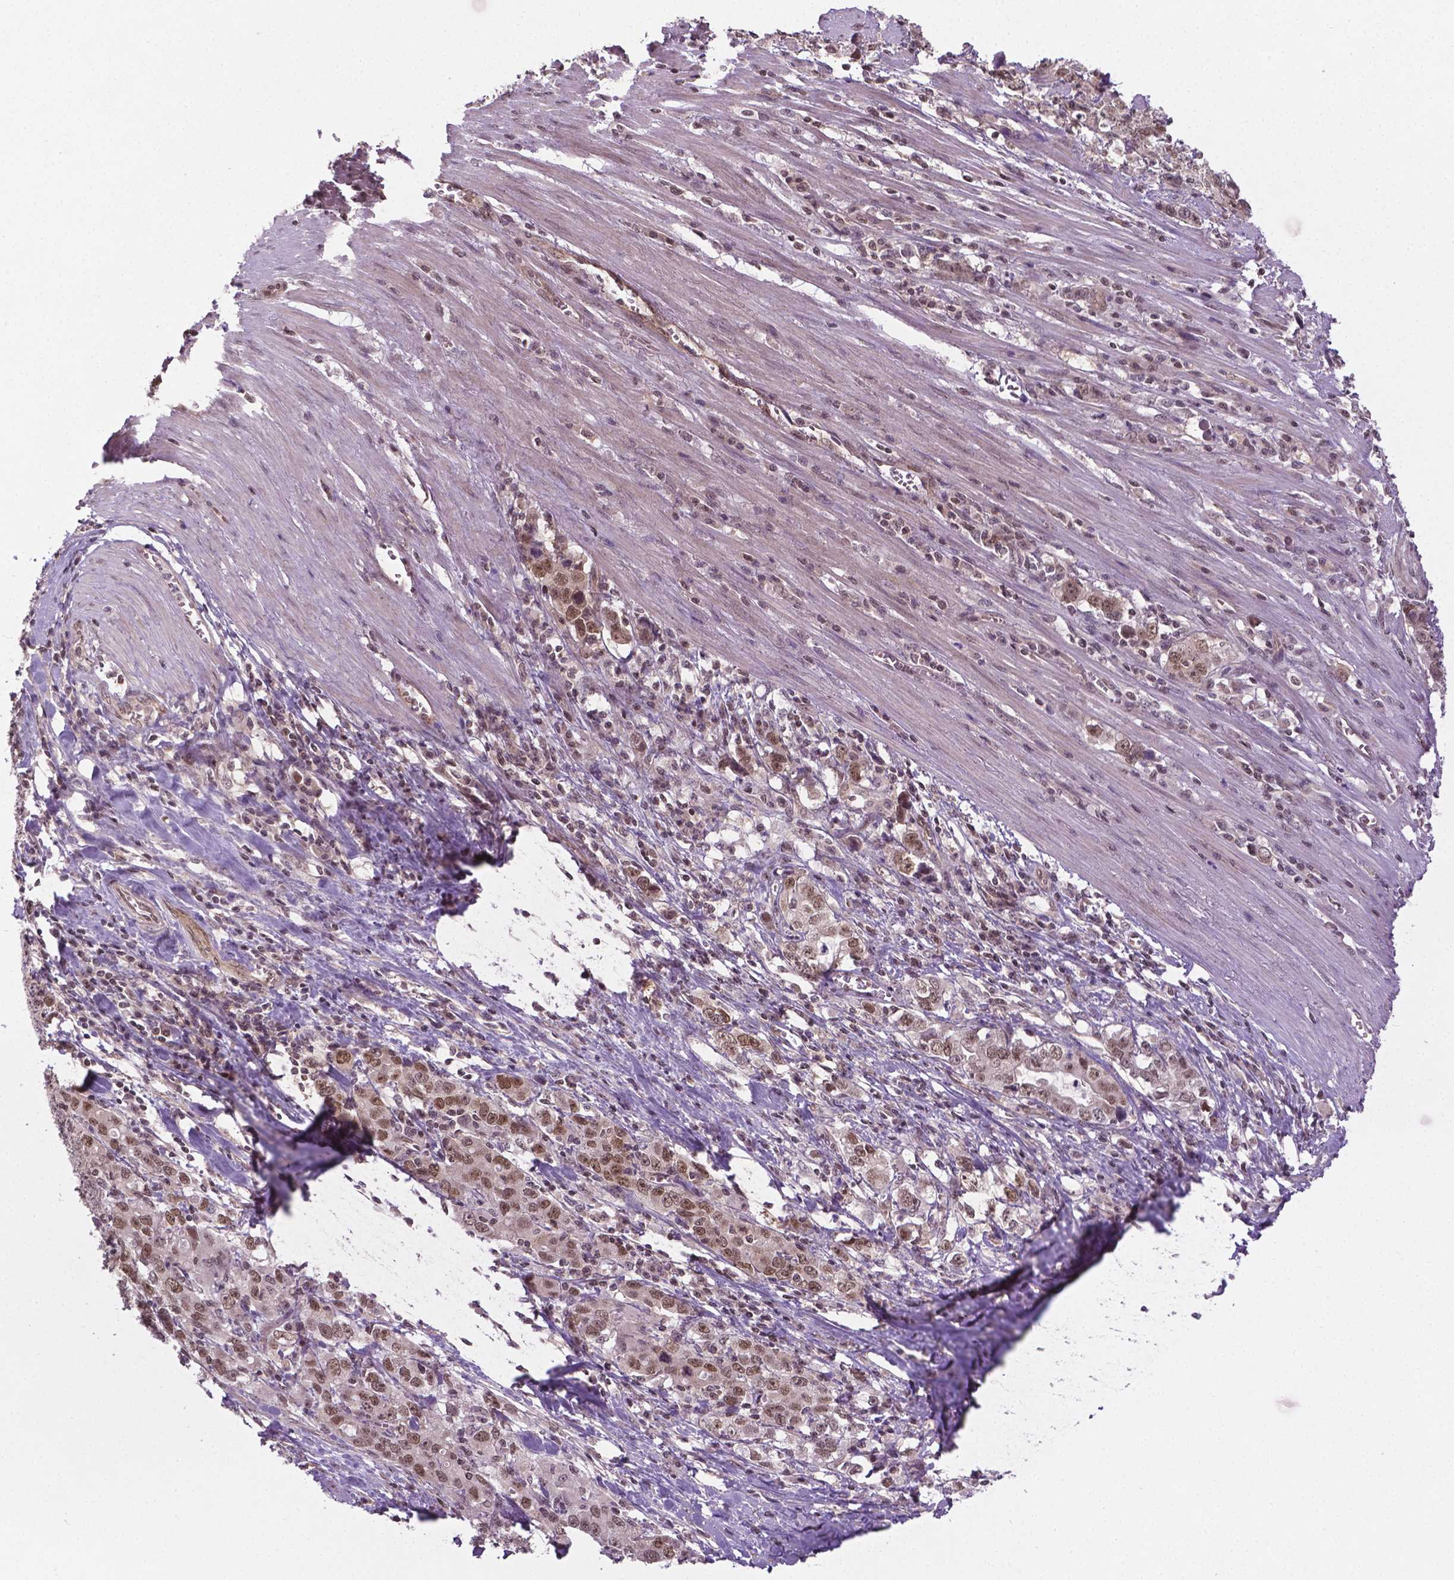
{"staining": {"intensity": "moderate", "quantity": "<25%", "location": "nuclear"}, "tissue": "stomach cancer", "cell_type": "Tumor cells", "image_type": "cancer", "snomed": [{"axis": "morphology", "description": "Adenocarcinoma, NOS"}, {"axis": "topography", "description": "Stomach, lower"}], "caption": "Stomach cancer (adenocarcinoma) stained with DAB (3,3'-diaminobenzidine) immunohistochemistry demonstrates low levels of moderate nuclear positivity in about <25% of tumor cells. The protein is stained brown, and the nuclei are stained in blue (DAB IHC with brightfield microscopy, high magnification).", "gene": "ANKRD54", "patient": {"sex": "female", "age": 72}}